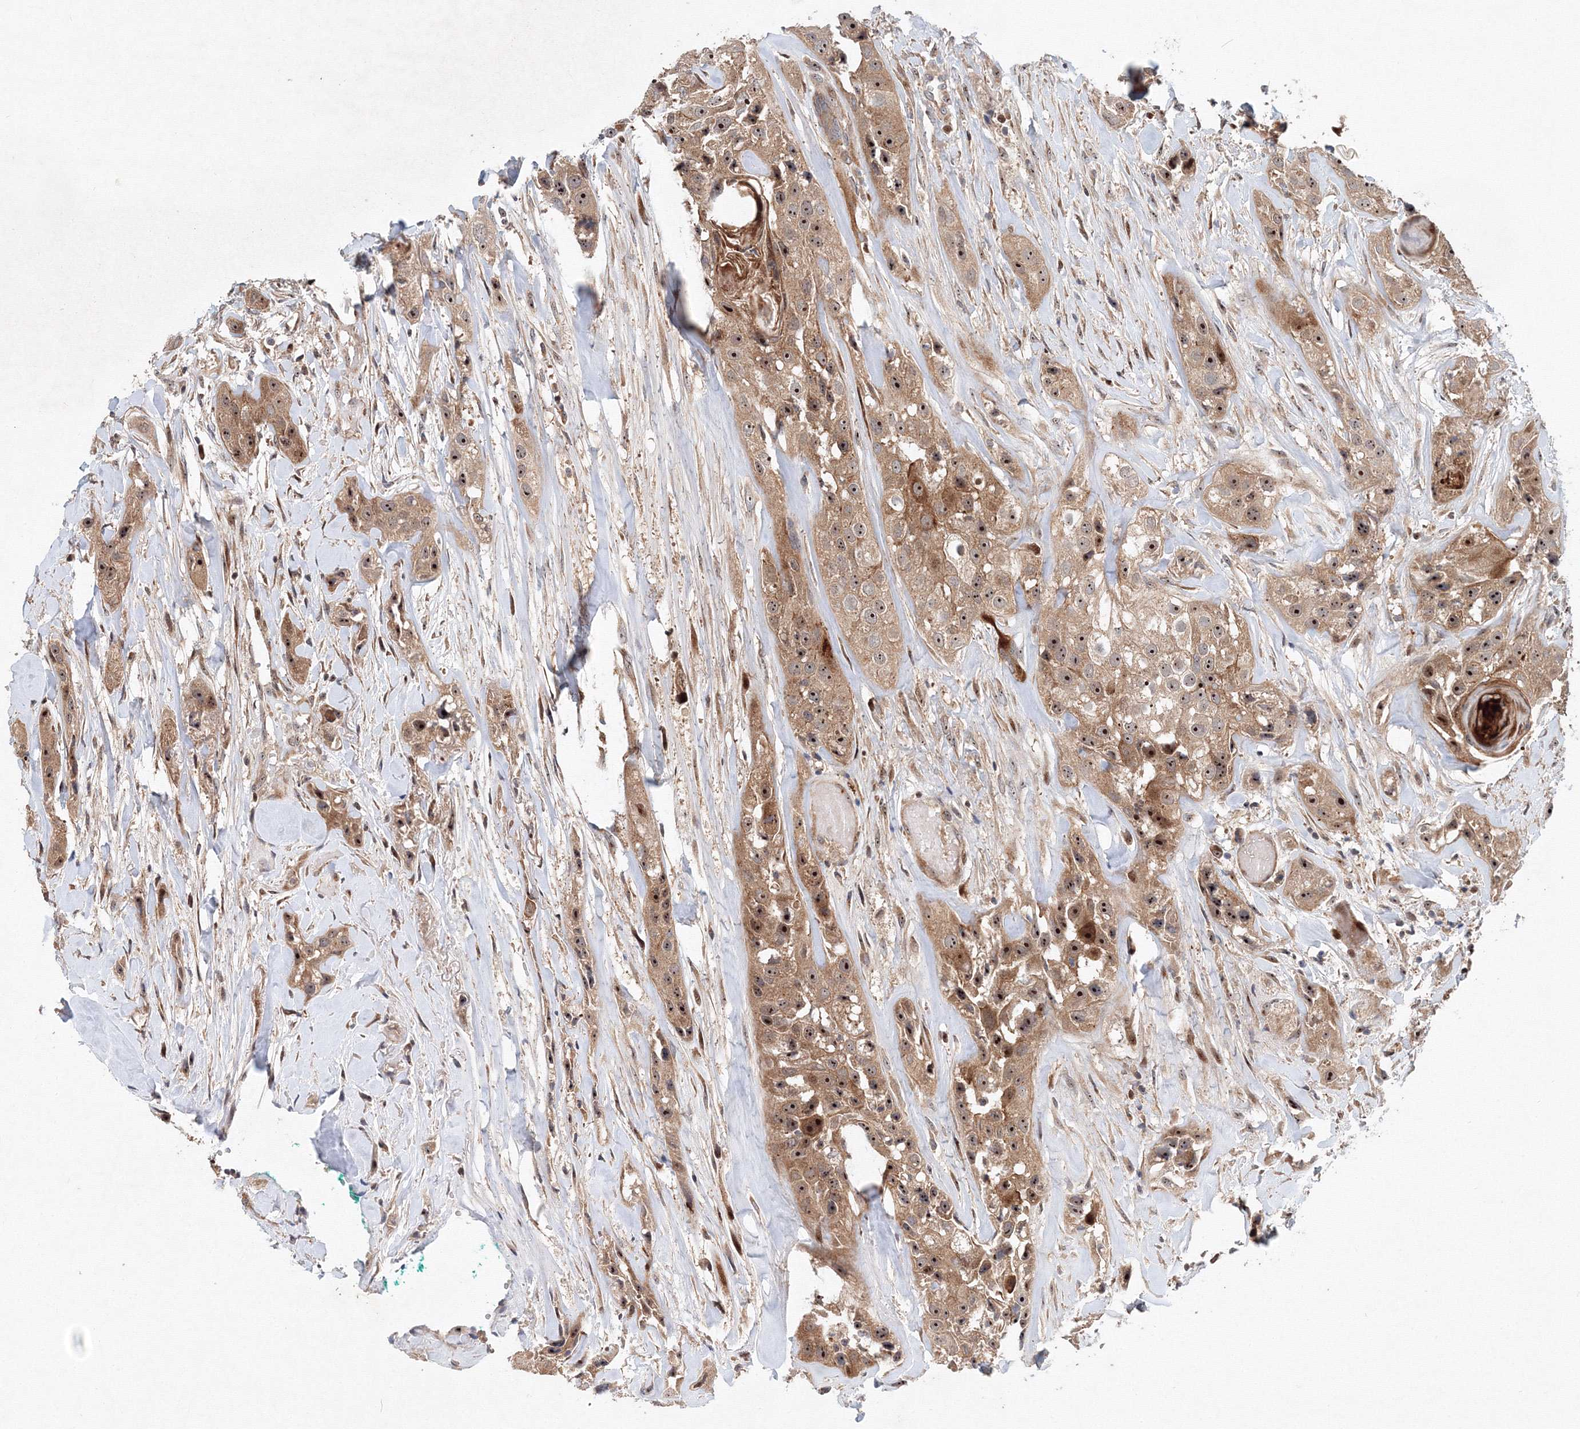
{"staining": {"intensity": "moderate", "quantity": ">75%", "location": "cytoplasmic/membranous,nuclear"}, "tissue": "head and neck cancer", "cell_type": "Tumor cells", "image_type": "cancer", "snomed": [{"axis": "morphology", "description": "Normal tissue, NOS"}, {"axis": "morphology", "description": "Squamous cell carcinoma, NOS"}, {"axis": "topography", "description": "Skeletal muscle"}, {"axis": "topography", "description": "Head-Neck"}], "caption": "Head and neck squamous cell carcinoma tissue exhibits moderate cytoplasmic/membranous and nuclear staining in about >75% of tumor cells, visualized by immunohistochemistry. Immunohistochemistry (ihc) stains the protein of interest in brown and the nuclei are stained blue.", "gene": "ANKAR", "patient": {"sex": "male", "age": 51}}